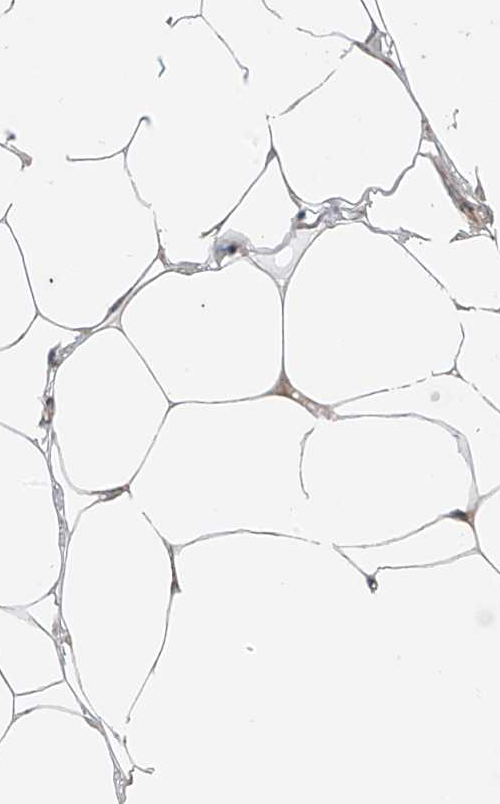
{"staining": {"intensity": "weak", "quantity": ">75%", "location": "cytoplasmic/membranous"}, "tissue": "adipose tissue", "cell_type": "Adipocytes", "image_type": "normal", "snomed": [{"axis": "morphology", "description": "Normal tissue, NOS"}, {"axis": "topography", "description": "Breast"}], "caption": "The histopathology image demonstrates staining of normal adipose tissue, revealing weak cytoplasmic/membranous protein positivity (brown color) within adipocytes.", "gene": "SLC1A5", "patient": {"sex": "female", "age": 23}}